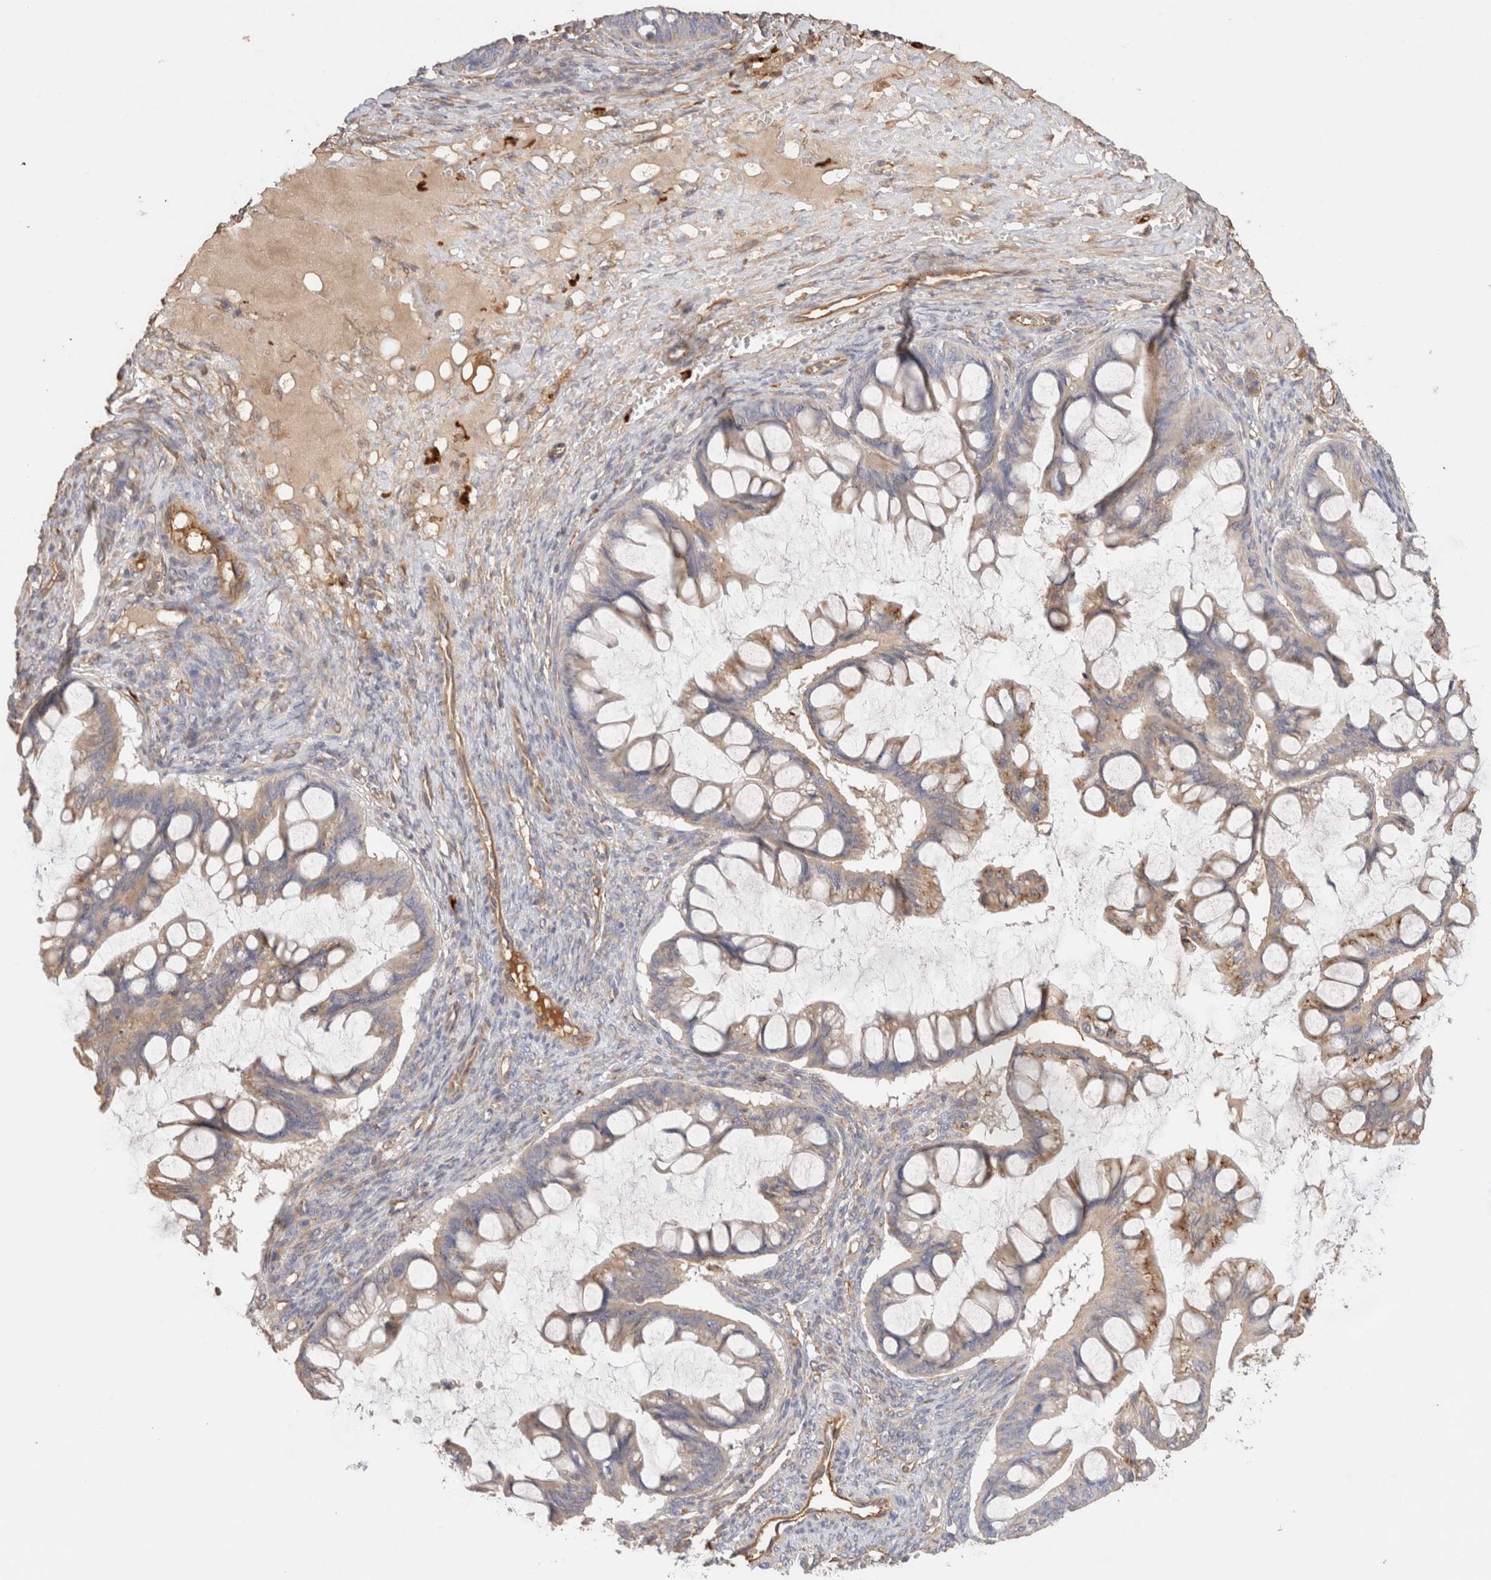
{"staining": {"intensity": "weak", "quantity": "25%-75%", "location": "cytoplasmic/membranous"}, "tissue": "ovarian cancer", "cell_type": "Tumor cells", "image_type": "cancer", "snomed": [{"axis": "morphology", "description": "Cystadenocarcinoma, mucinous, NOS"}, {"axis": "topography", "description": "Ovary"}], "caption": "Human ovarian cancer (mucinous cystadenocarcinoma) stained with a brown dye demonstrates weak cytoplasmic/membranous positive staining in approximately 25%-75% of tumor cells.", "gene": "PROS1", "patient": {"sex": "female", "age": 73}}